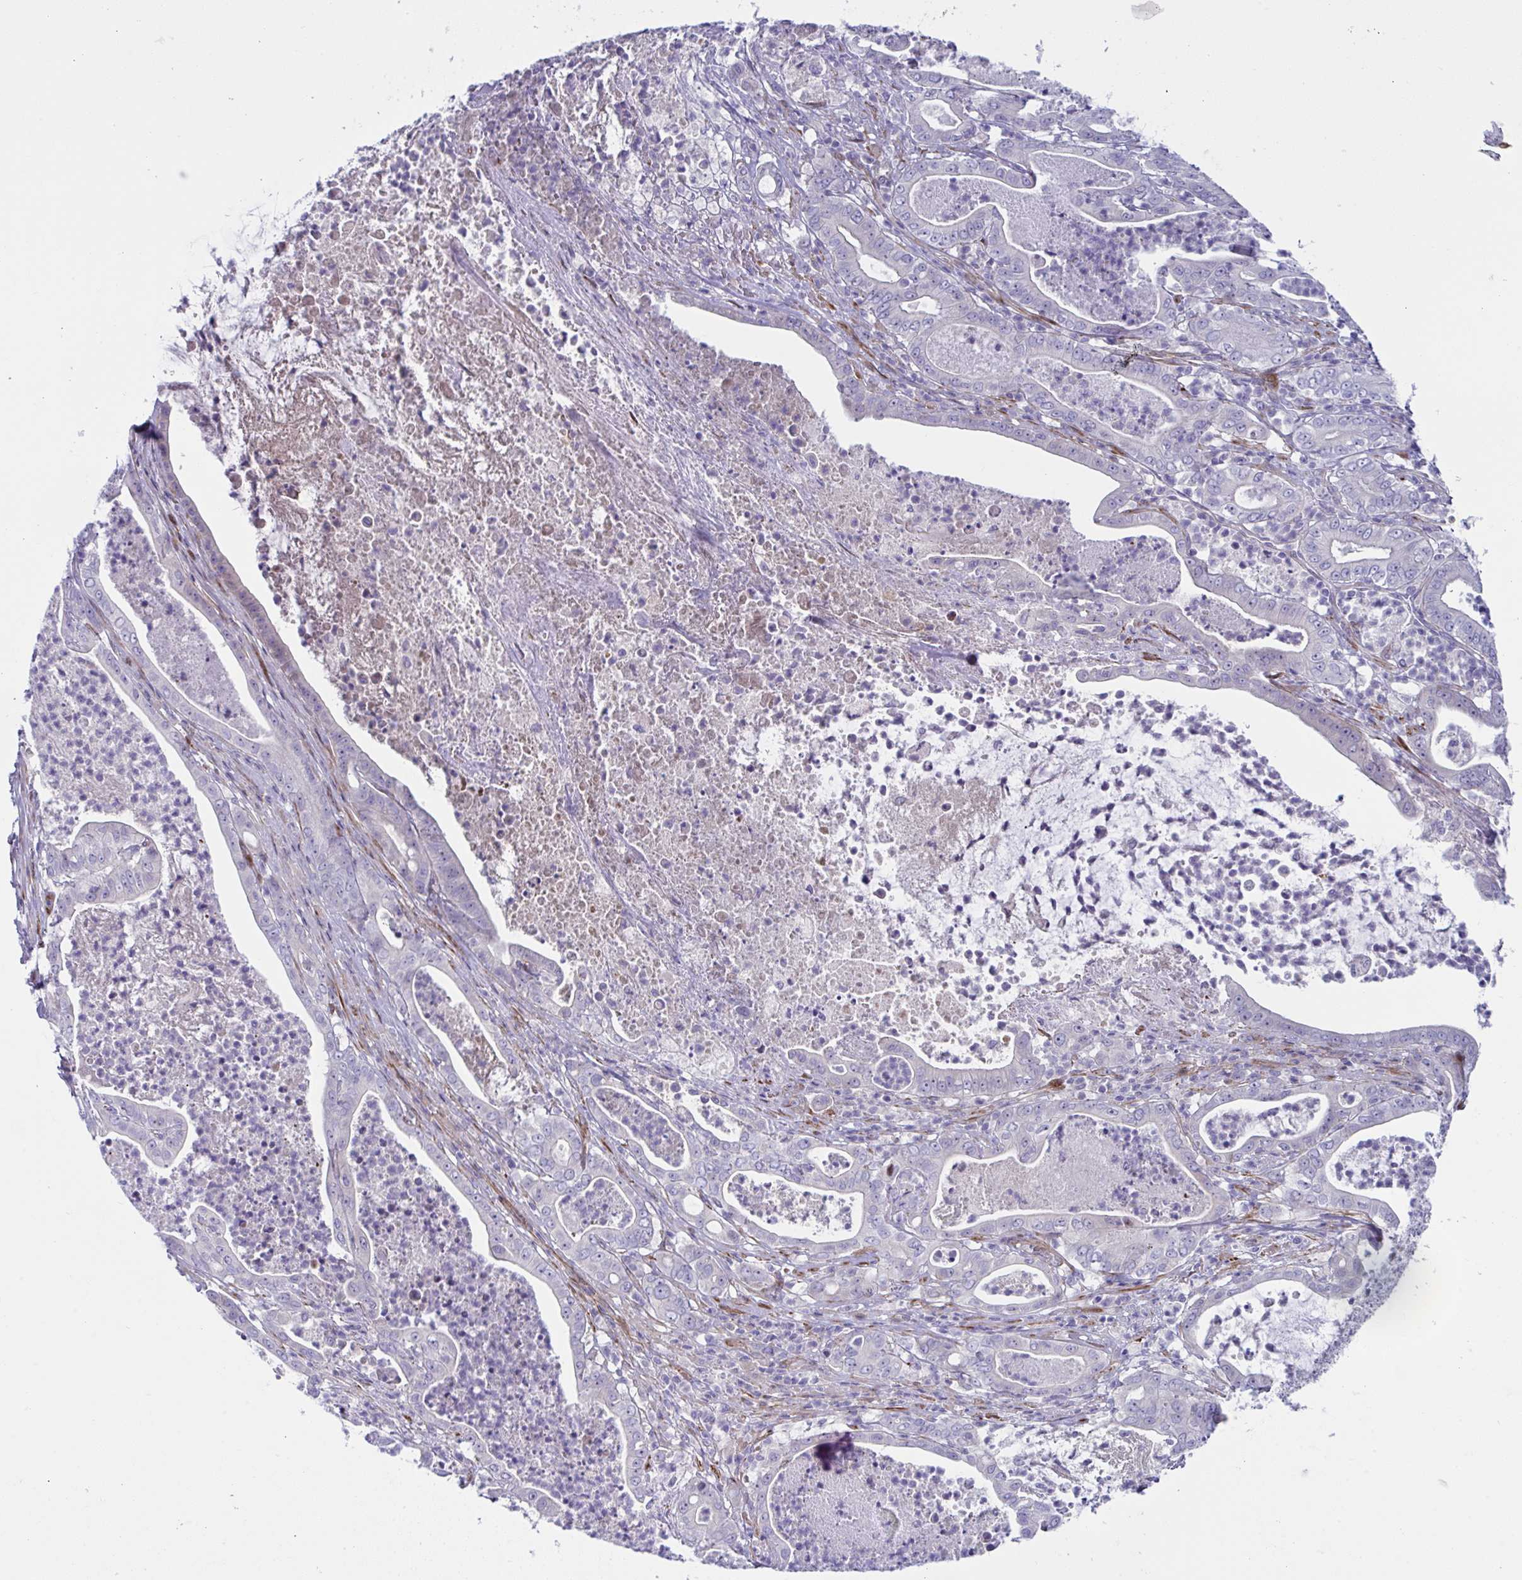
{"staining": {"intensity": "negative", "quantity": "none", "location": "none"}, "tissue": "pancreatic cancer", "cell_type": "Tumor cells", "image_type": "cancer", "snomed": [{"axis": "morphology", "description": "Adenocarcinoma, NOS"}, {"axis": "topography", "description": "Pancreas"}], "caption": "A photomicrograph of adenocarcinoma (pancreatic) stained for a protein shows no brown staining in tumor cells. (Brightfield microscopy of DAB (3,3'-diaminobenzidine) immunohistochemistry at high magnification).", "gene": "ZNF713", "patient": {"sex": "male", "age": 71}}